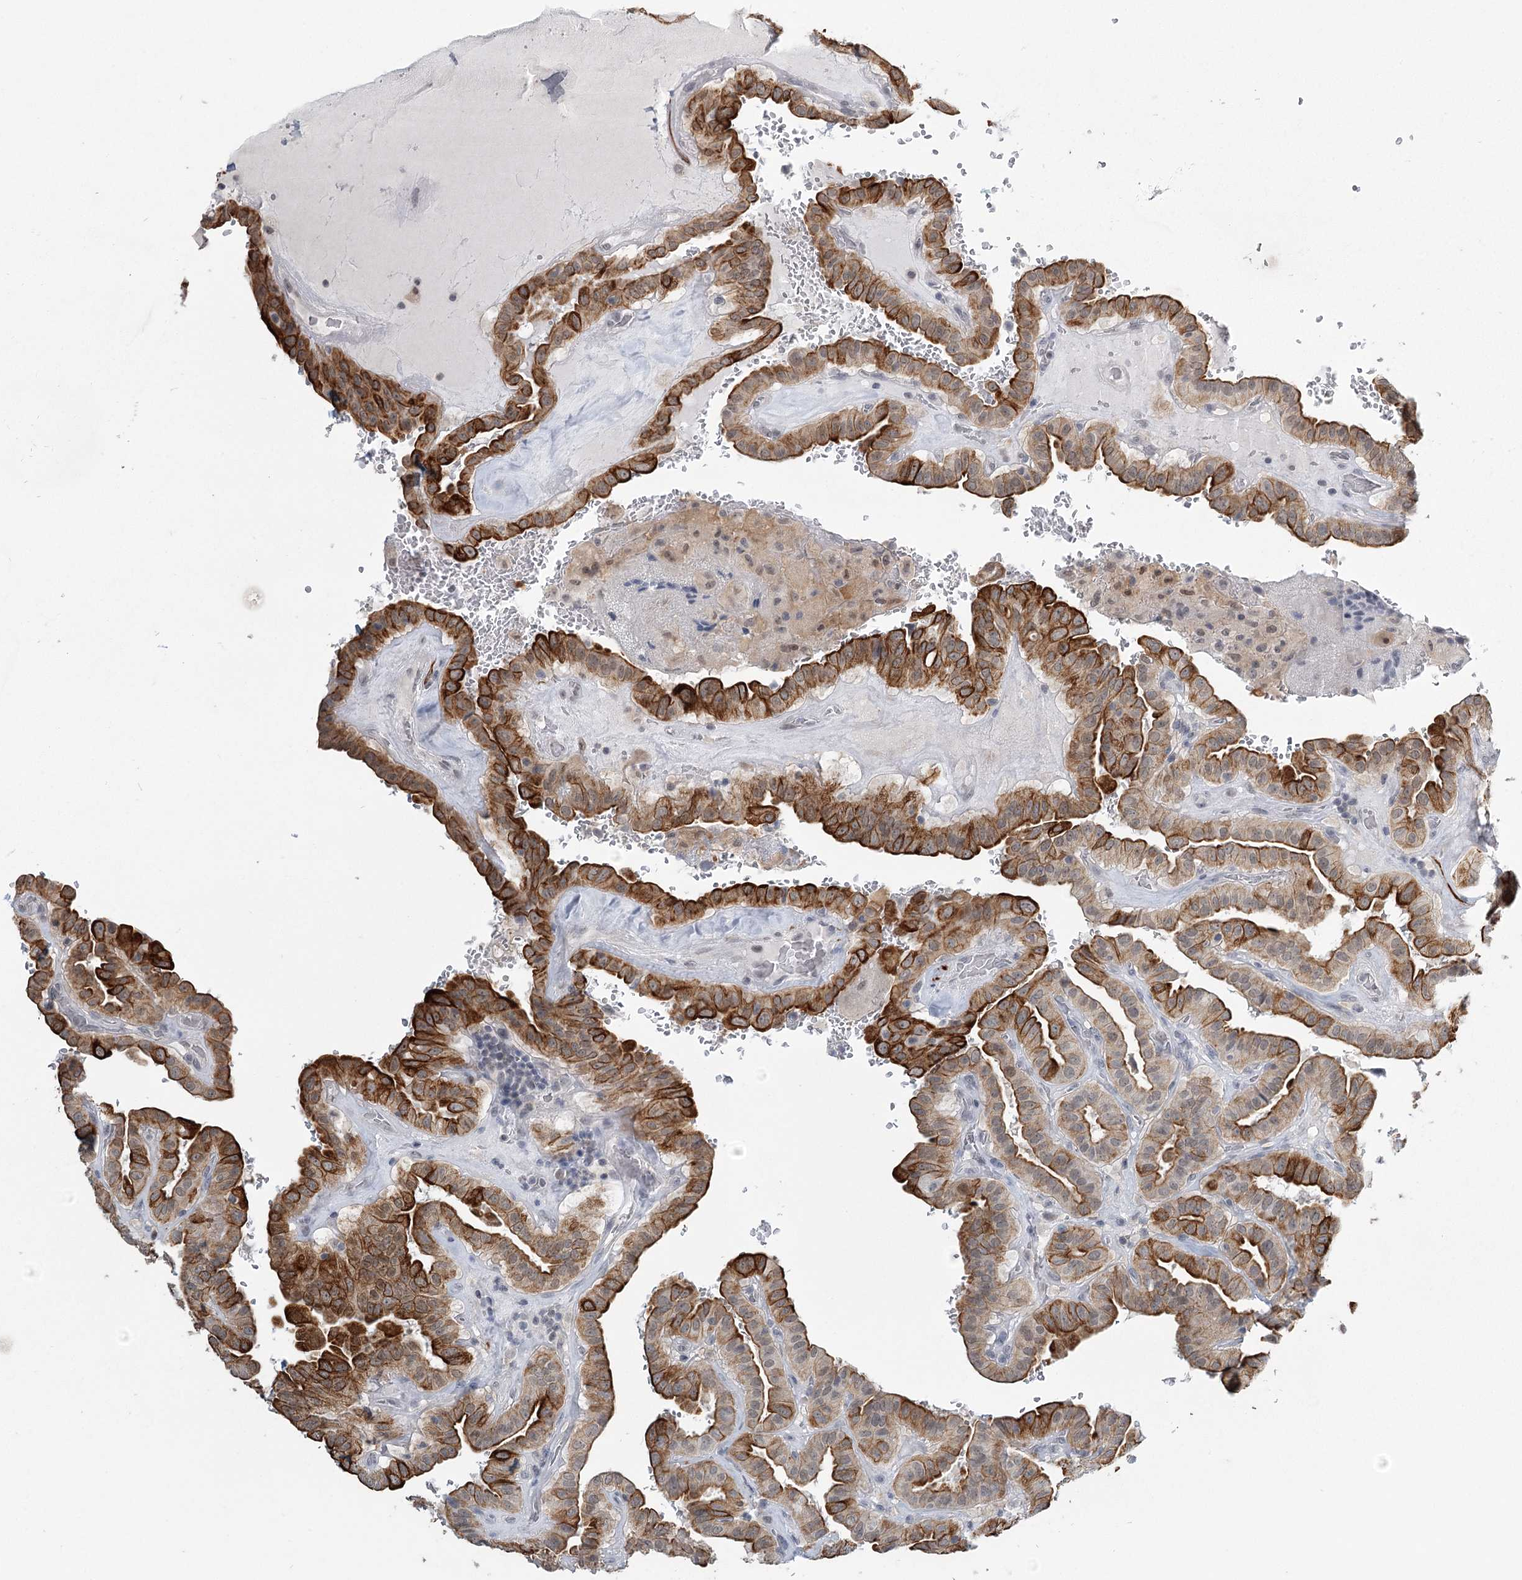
{"staining": {"intensity": "strong", "quantity": ">75%", "location": "cytoplasmic/membranous"}, "tissue": "thyroid cancer", "cell_type": "Tumor cells", "image_type": "cancer", "snomed": [{"axis": "morphology", "description": "Papillary adenocarcinoma, NOS"}, {"axis": "topography", "description": "Thyroid gland"}], "caption": "This is a photomicrograph of IHC staining of thyroid cancer (papillary adenocarcinoma), which shows strong staining in the cytoplasmic/membranous of tumor cells.", "gene": "TMEM70", "patient": {"sex": "male", "age": 77}}